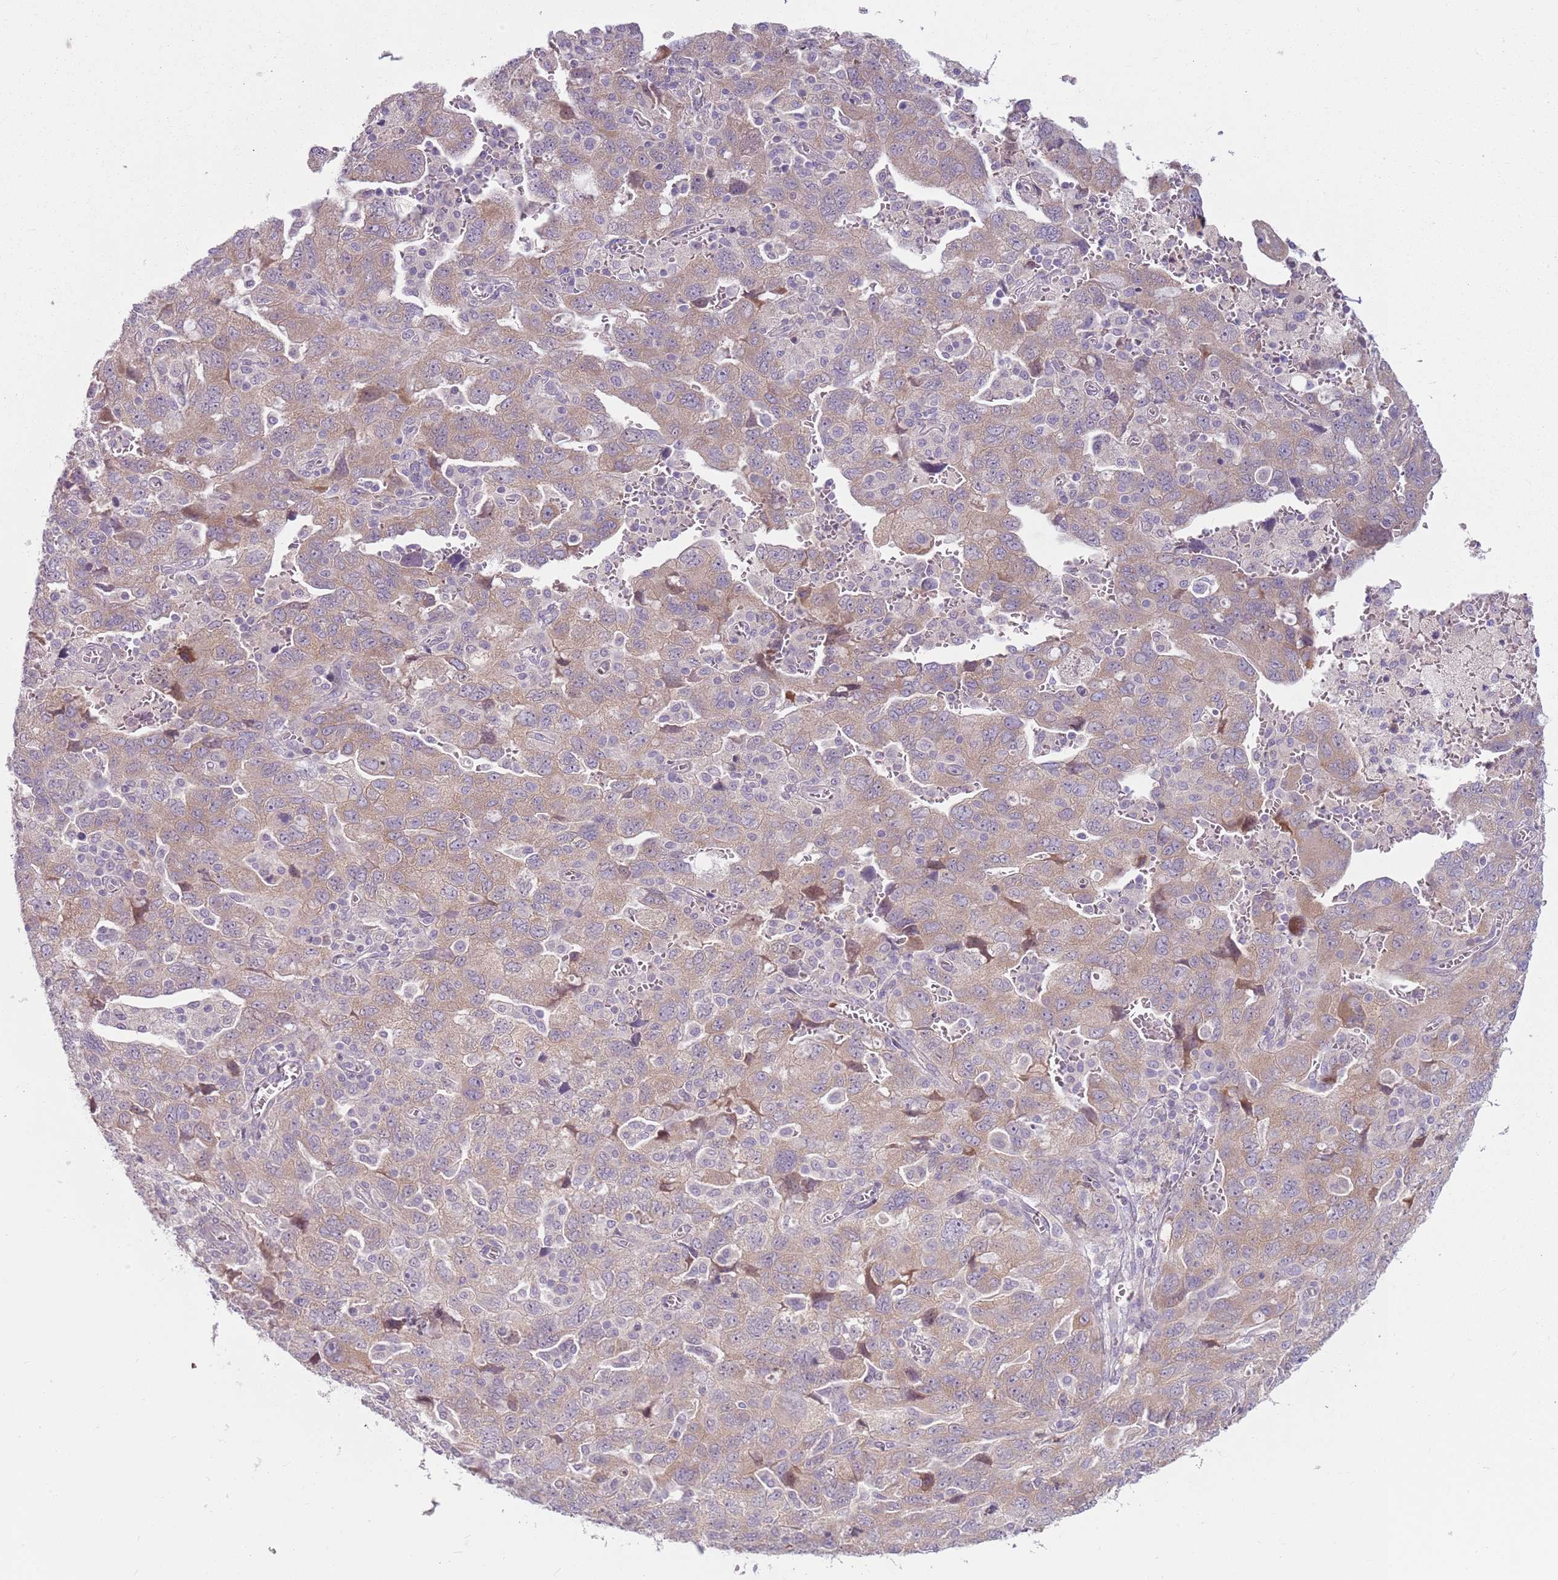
{"staining": {"intensity": "weak", "quantity": ">75%", "location": "cytoplasmic/membranous"}, "tissue": "ovarian cancer", "cell_type": "Tumor cells", "image_type": "cancer", "snomed": [{"axis": "morphology", "description": "Carcinoma, NOS"}, {"axis": "morphology", "description": "Cystadenocarcinoma, serous, NOS"}, {"axis": "topography", "description": "Ovary"}], "caption": "The micrograph reveals a brown stain indicating the presence of a protein in the cytoplasmic/membranous of tumor cells in ovarian serous cystadenocarcinoma. Using DAB (3,3'-diaminobenzidine) (brown) and hematoxylin (blue) stains, captured at high magnification using brightfield microscopy.", "gene": "HSPA14", "patient": {"sex": "female", "age": 69}}